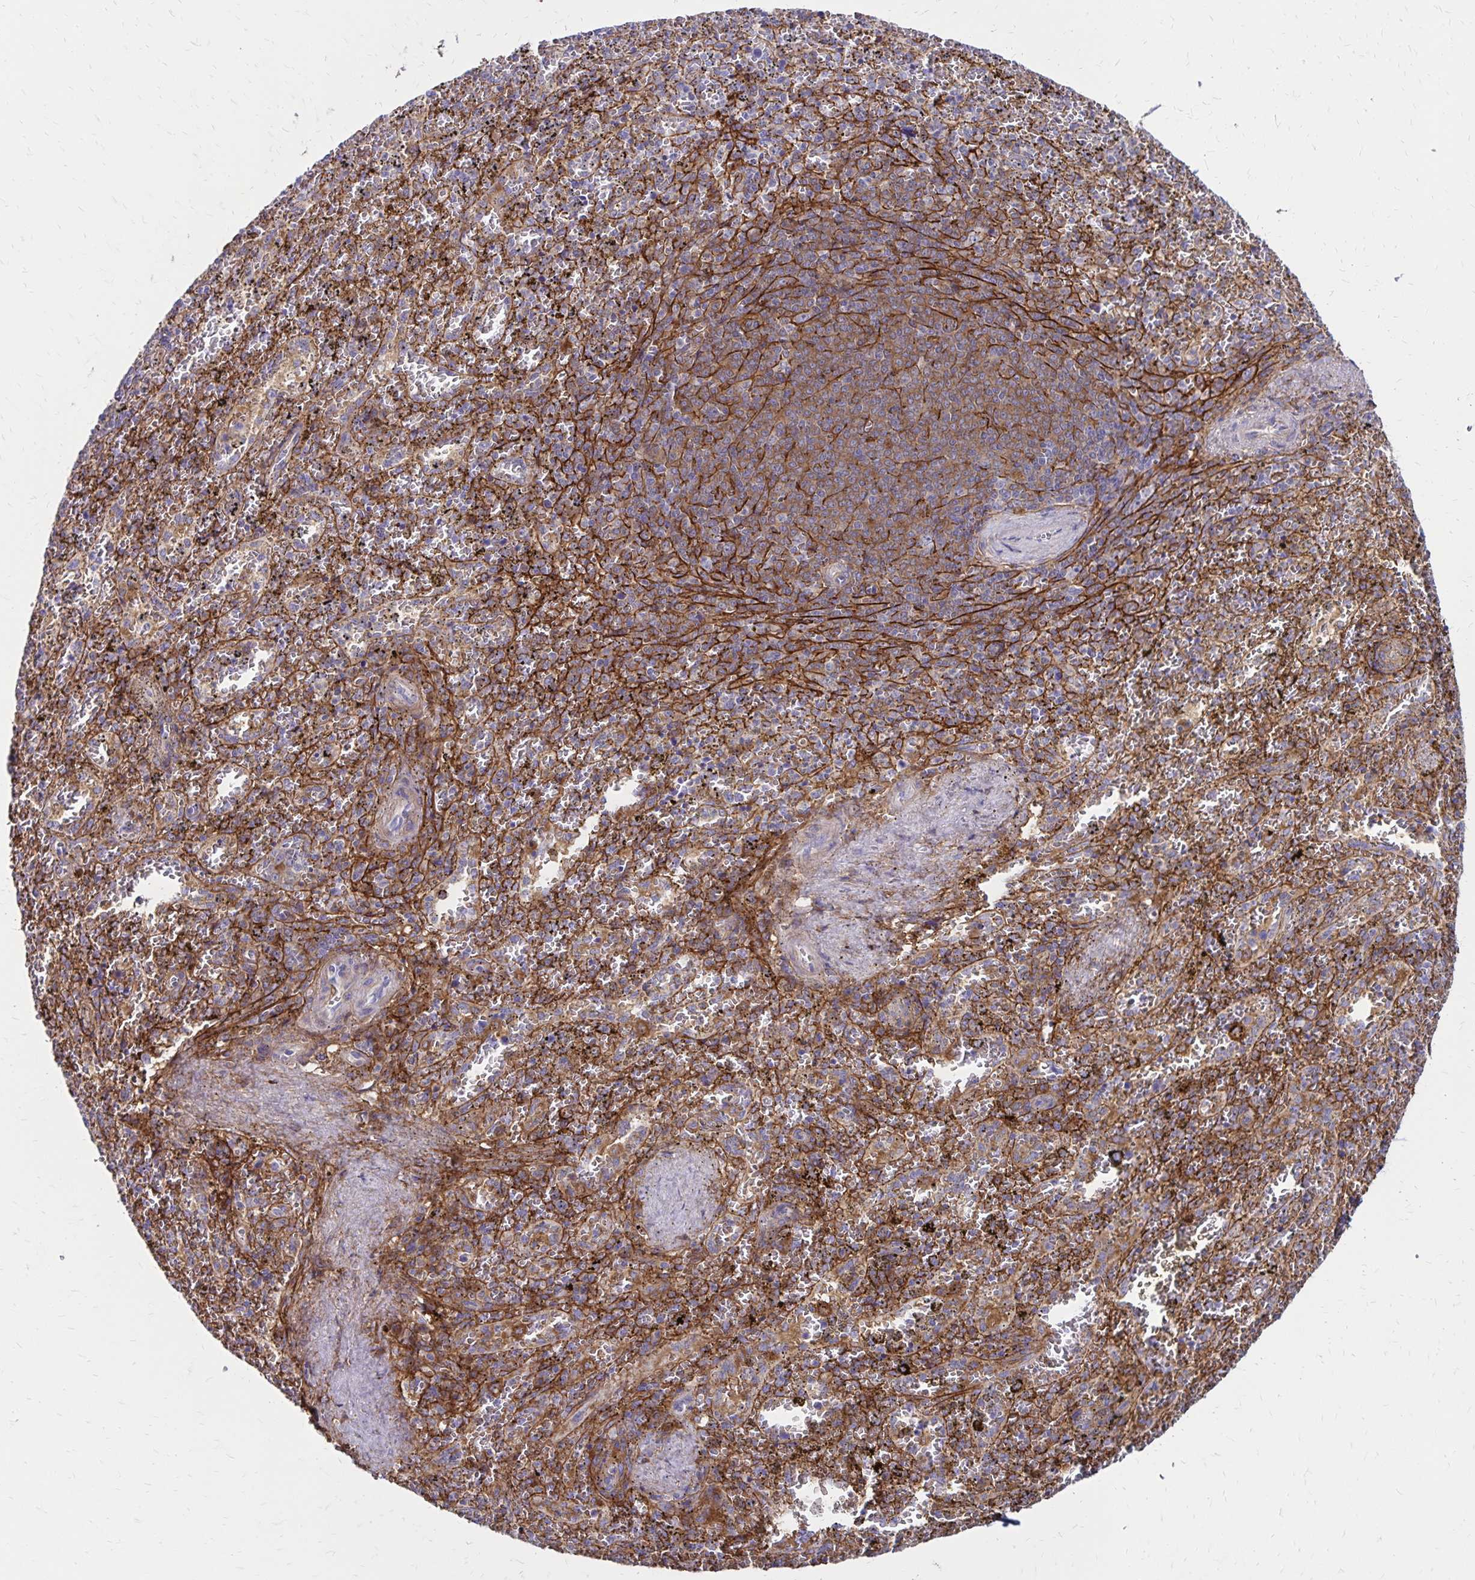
{"staining": {"intensity": "negative", "quantity": "none", "location": "none"}, "tissue": "spleen", "cell_type": "Cells in red pulp", "image_type": "normal", "snomed": [{"axis": "morphology", "description": "Normal tissue, NOS"}, {"axis": "topography", "description": "Spleen"}], "caption": "This is a micrograph of immunohistochemistry (IHC) staining of benign spleen, which shows no expression in cells in red pulp.", "gene": "TNS3", "patient": {"sex": "female", "age": 50}}